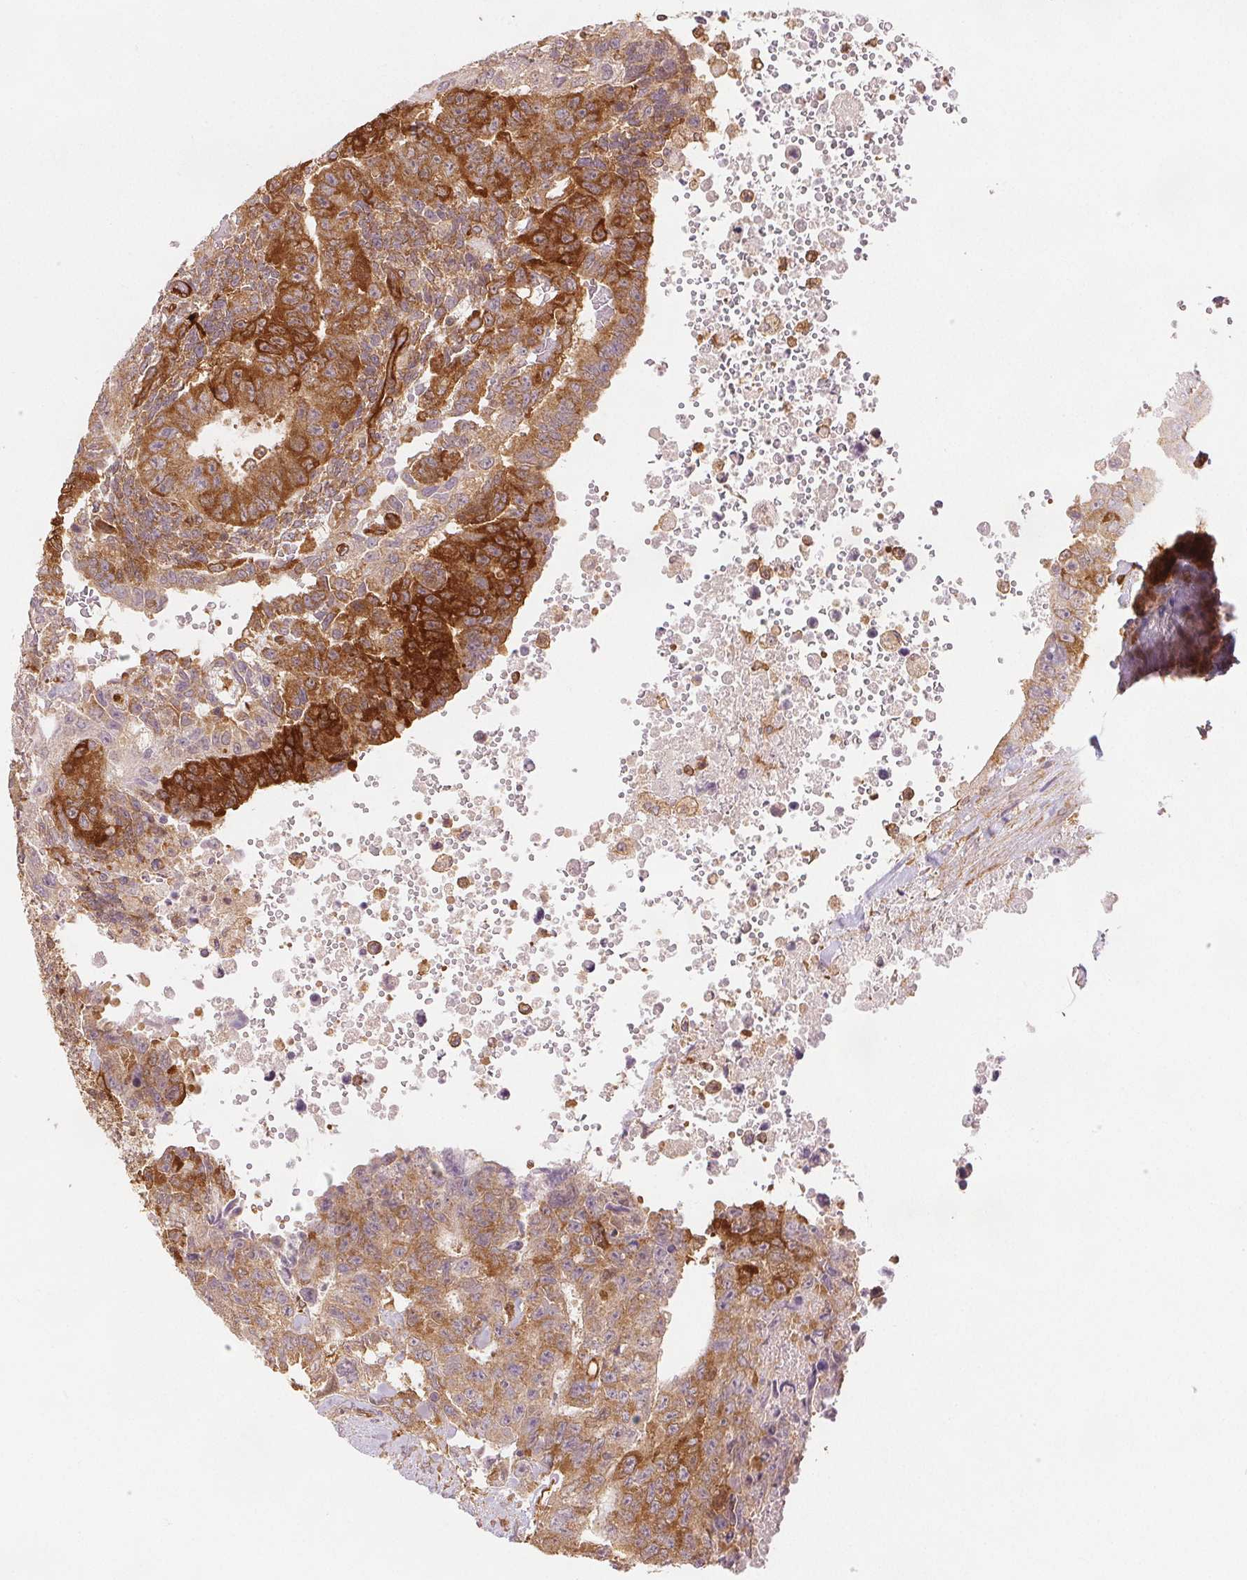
{"staining": {"intensity": "strong", "quantity": "25%-75%", "location": "cytoplasmic/membranous"}, "tissue": "testis cancer", "cell_type": "Tumor cells", "image_type": "cancer", "snomed": [{"axis": "morphology", "description": "Carcinoma, Embryonal, NOS"}, {"axis": "topography", "description": "Testis"}], "caption": "Protein staining of testis cancer tissue demonstrates strong cytoplasmic/membranous positivity in approximately 25%-75% of tumor cells.", "gene": "DIAPH2", "patient": {"sex": "male", "age": 24}}